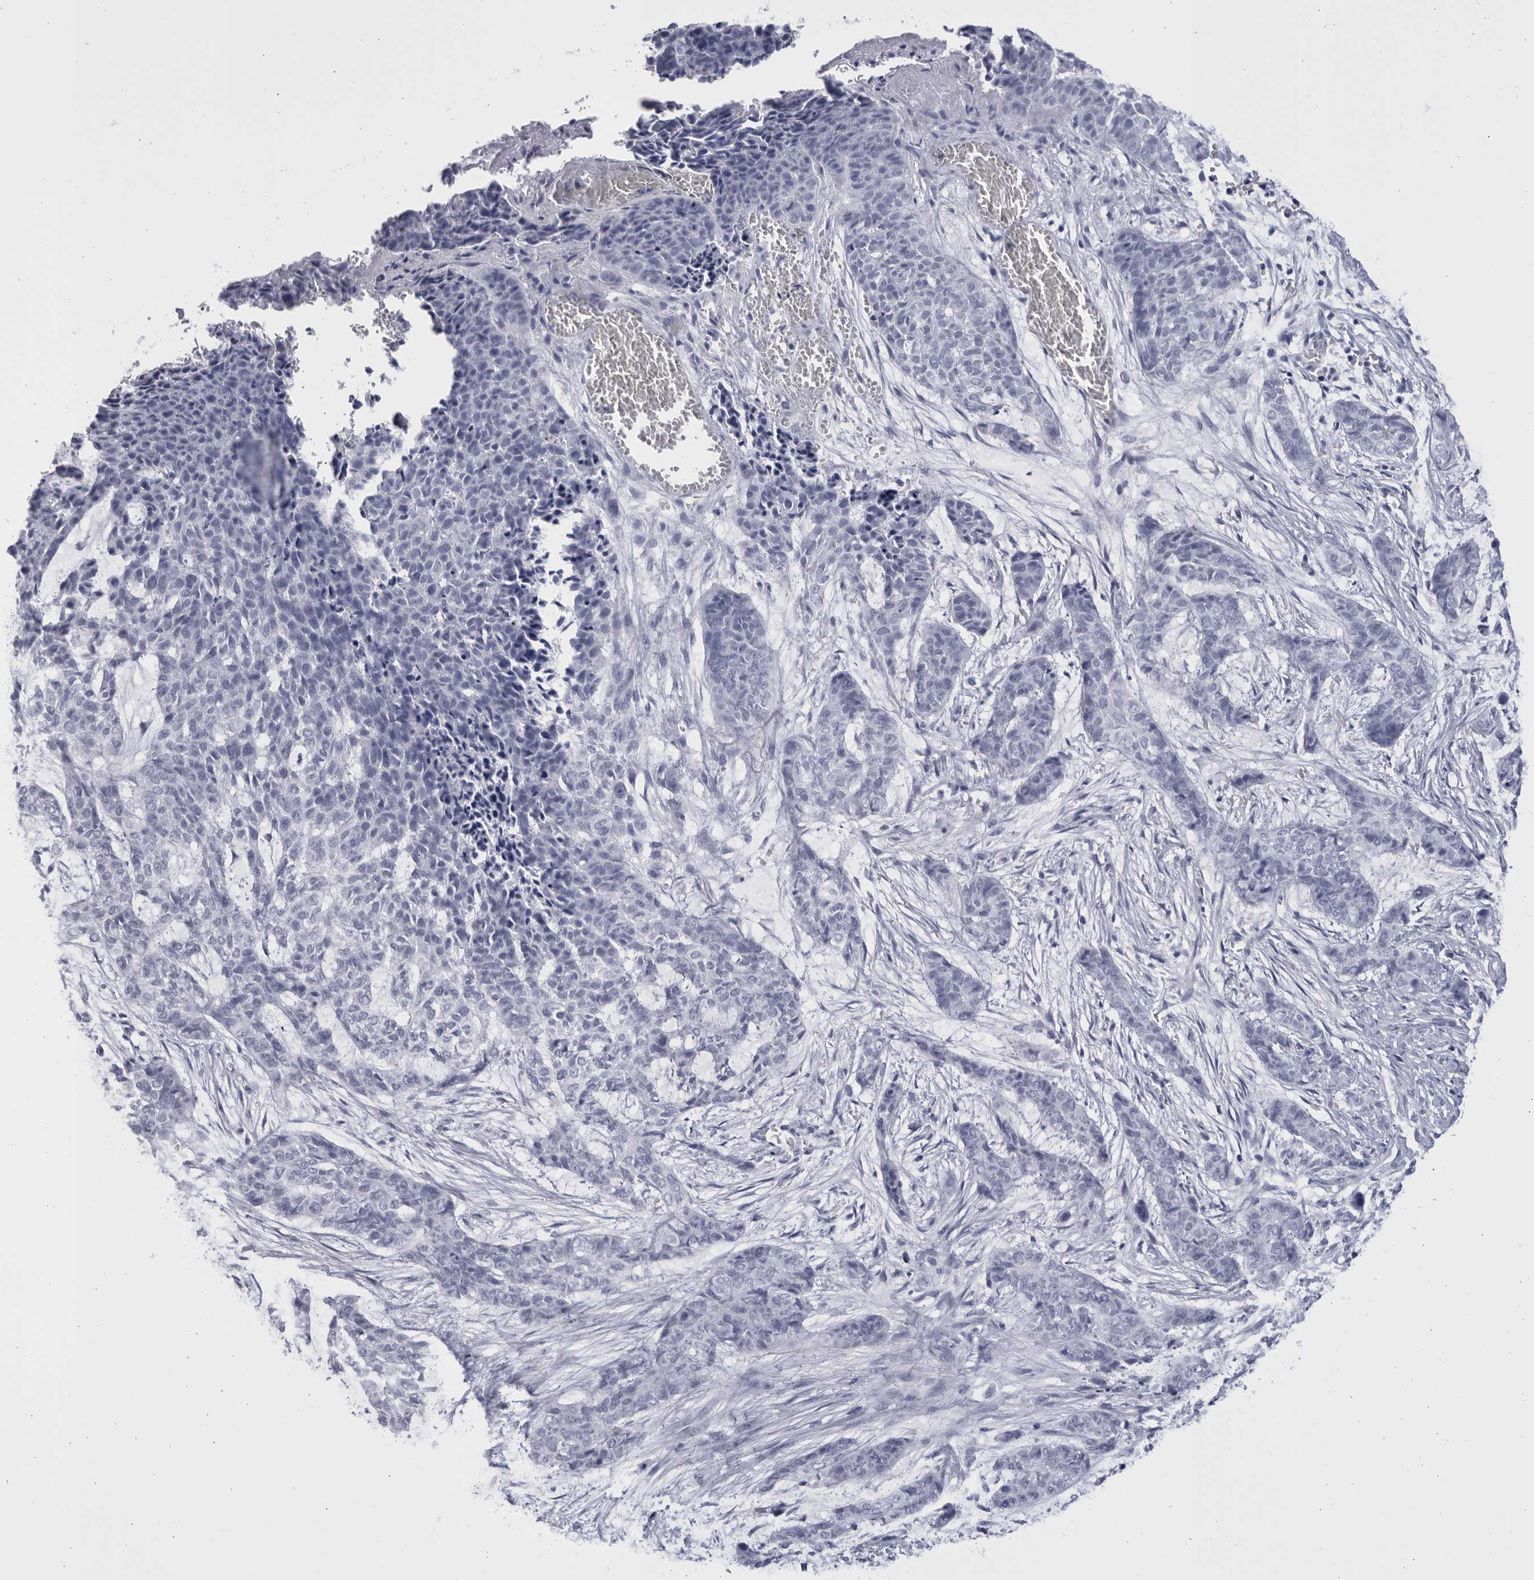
{"staining": {"intensity": "negative", "quantity": "none", "location": "none"}, "tissue": "skin cancer", "cell_type": "Tumor cells", "image_type": "cancer", "snomed": [{"axis": "morphology", "description": "Basal cell carcinoma"}, {"axis": "topography", "description": "Skin"}], "caption": "Basal cell carcinoma (skin) was stained to show a protein in brown. There is no significant staining in tumor cells.", "gene": "CCDC181", "patient": {"sex": "female", "age": 64}}